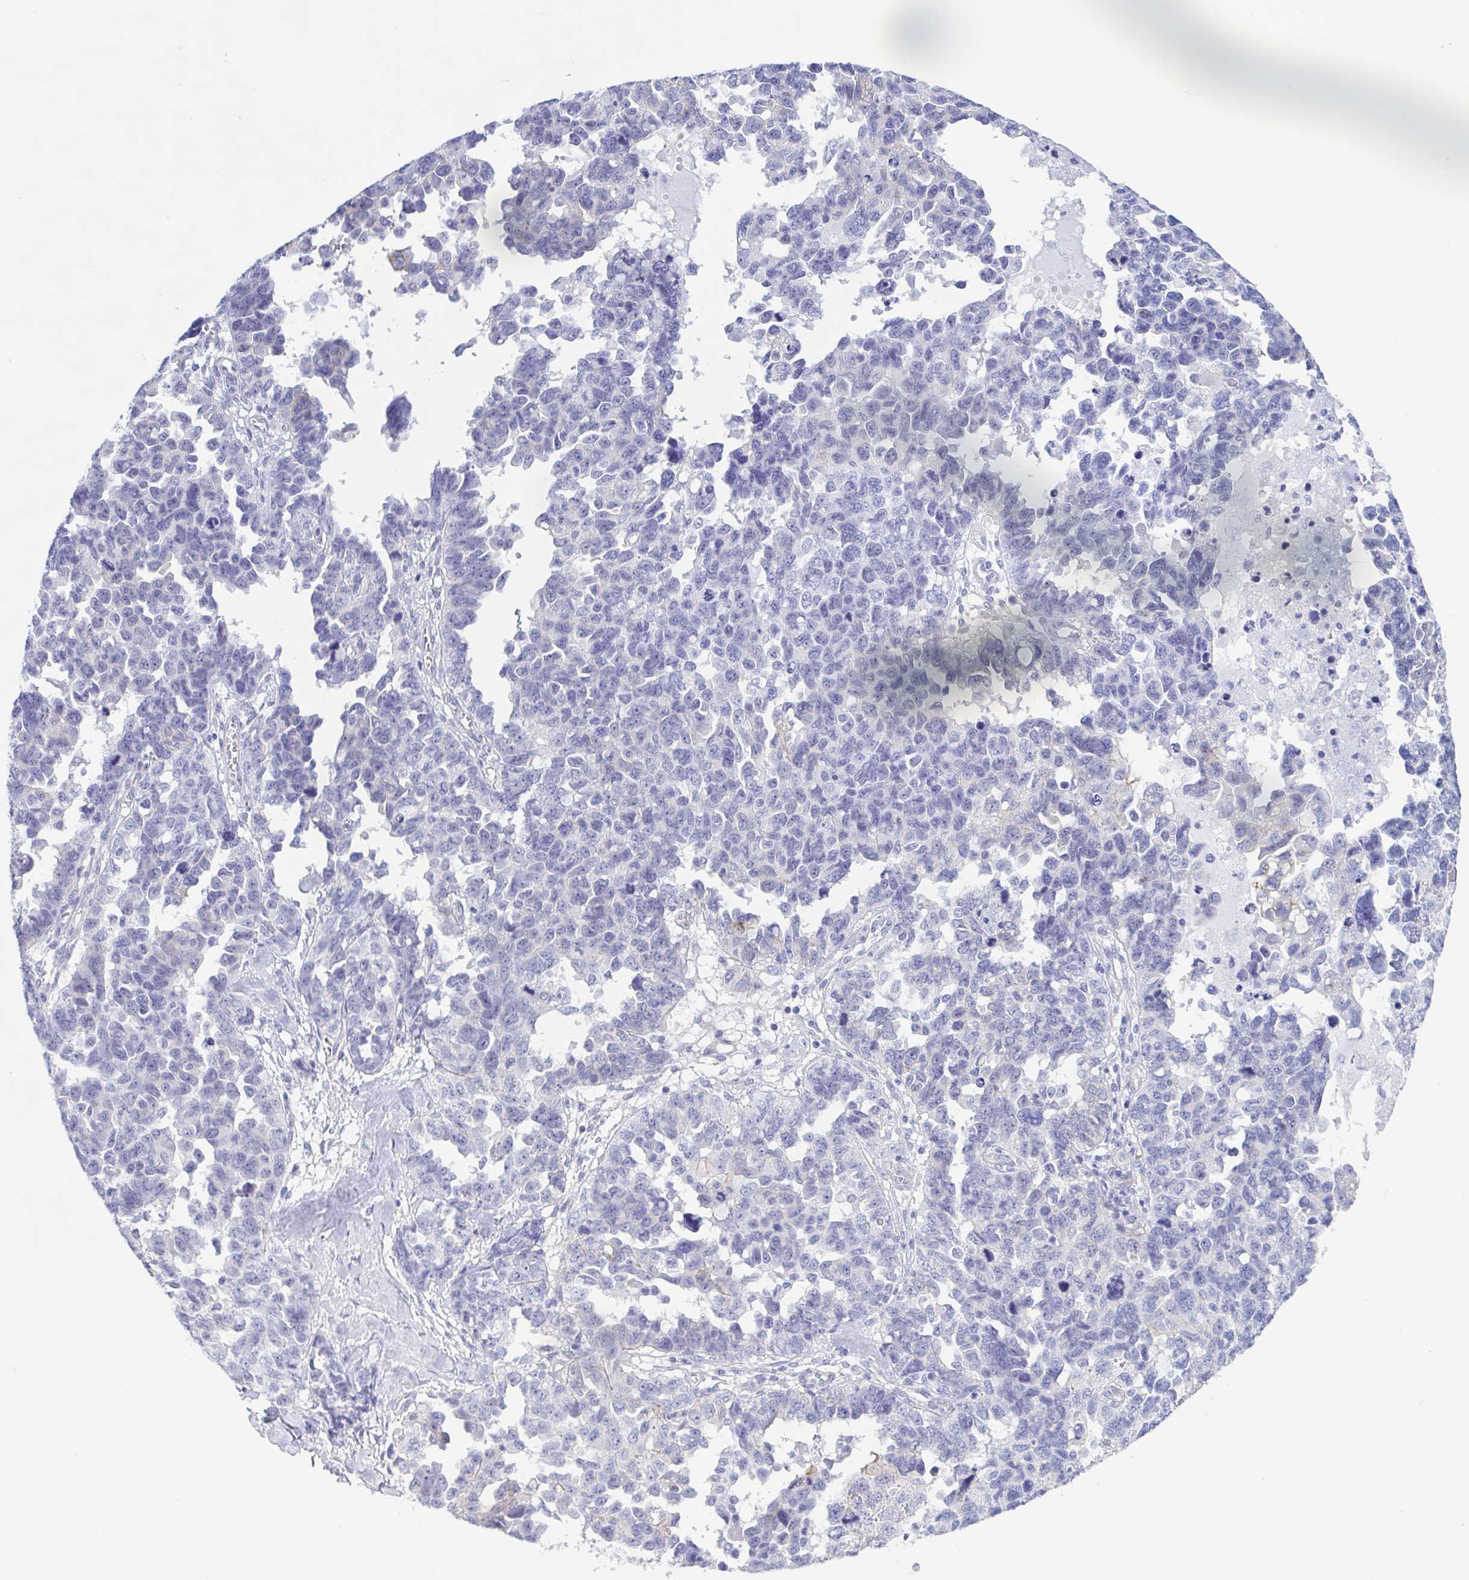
{"staining": {"intensity": "negative", "quantity": "none", "location": "none"}, "tissue": "ovarian cancer", "cell_type": "Tumor cells", "image_type": "cancer", "snomed": [{"axis": "morphology", "description": "Cystadenocarcinoma, serous, NOS"}, {"axis": "topography", "description": "Ovary"}], "caption": "Immunohistochemistry (IHC) of human ovarian serous cystadenocarcinoma demonstrates no expression in tumor cells.", "gene": "DYNC1I1", "patient": {"sex": "female", "age": 69}}